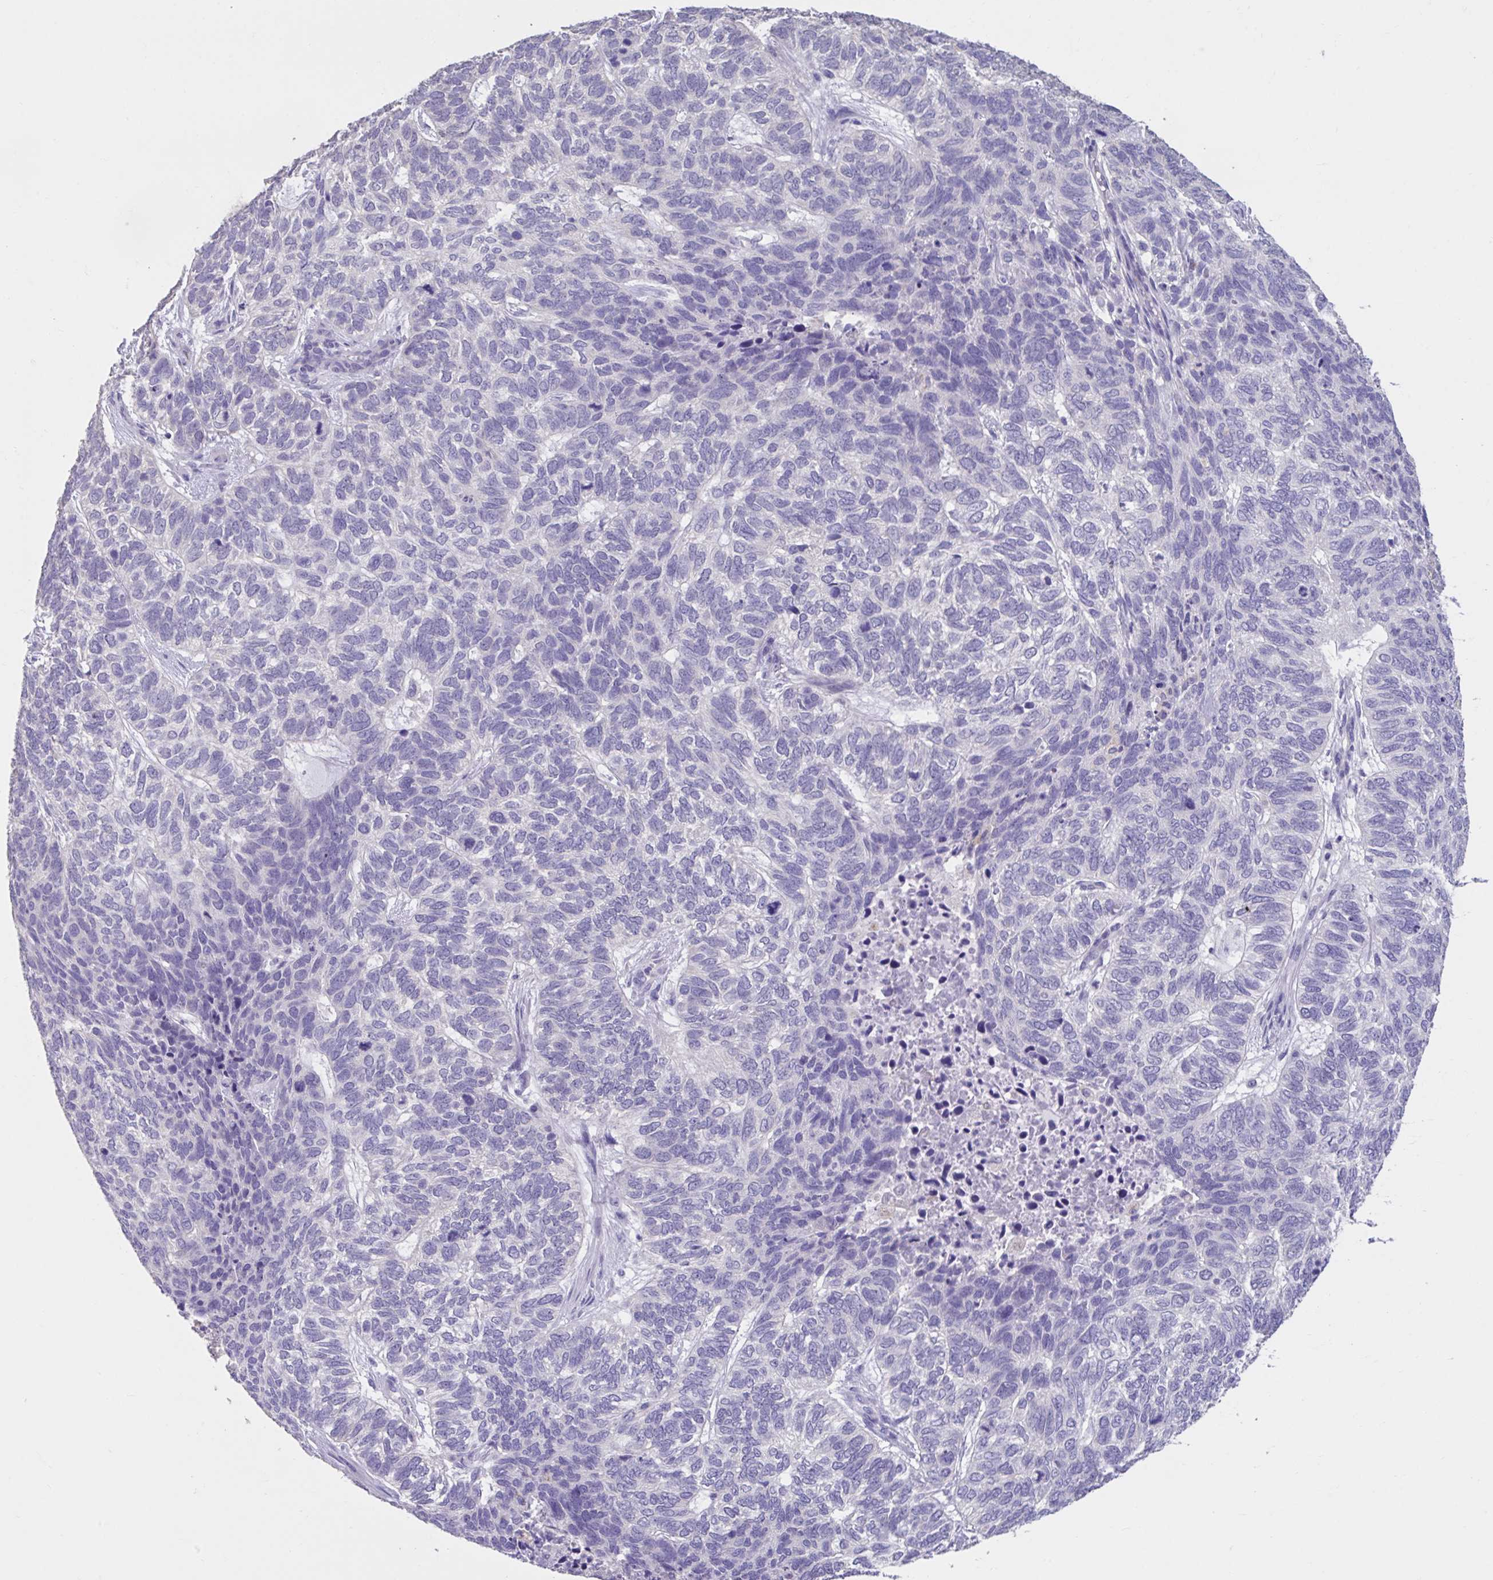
{"staining": {"intensity": "negative", "quantity": "none", "location": "none"}, "tissue": "skin cancer", "cell_type": "Tumor cells", "image_type": "cancer", "snomed": [{"axis": "morphology", "description": "Basal cell carcinoma"}, {"axis": "topography", "description": "Skin"}], "caption": "Skin basal cell carcinoma was stained to show a protein in brown. There is no significant expression in tumor cells.", "gene": "GPR162", "patient": {"sex": "female", "age": 65}}